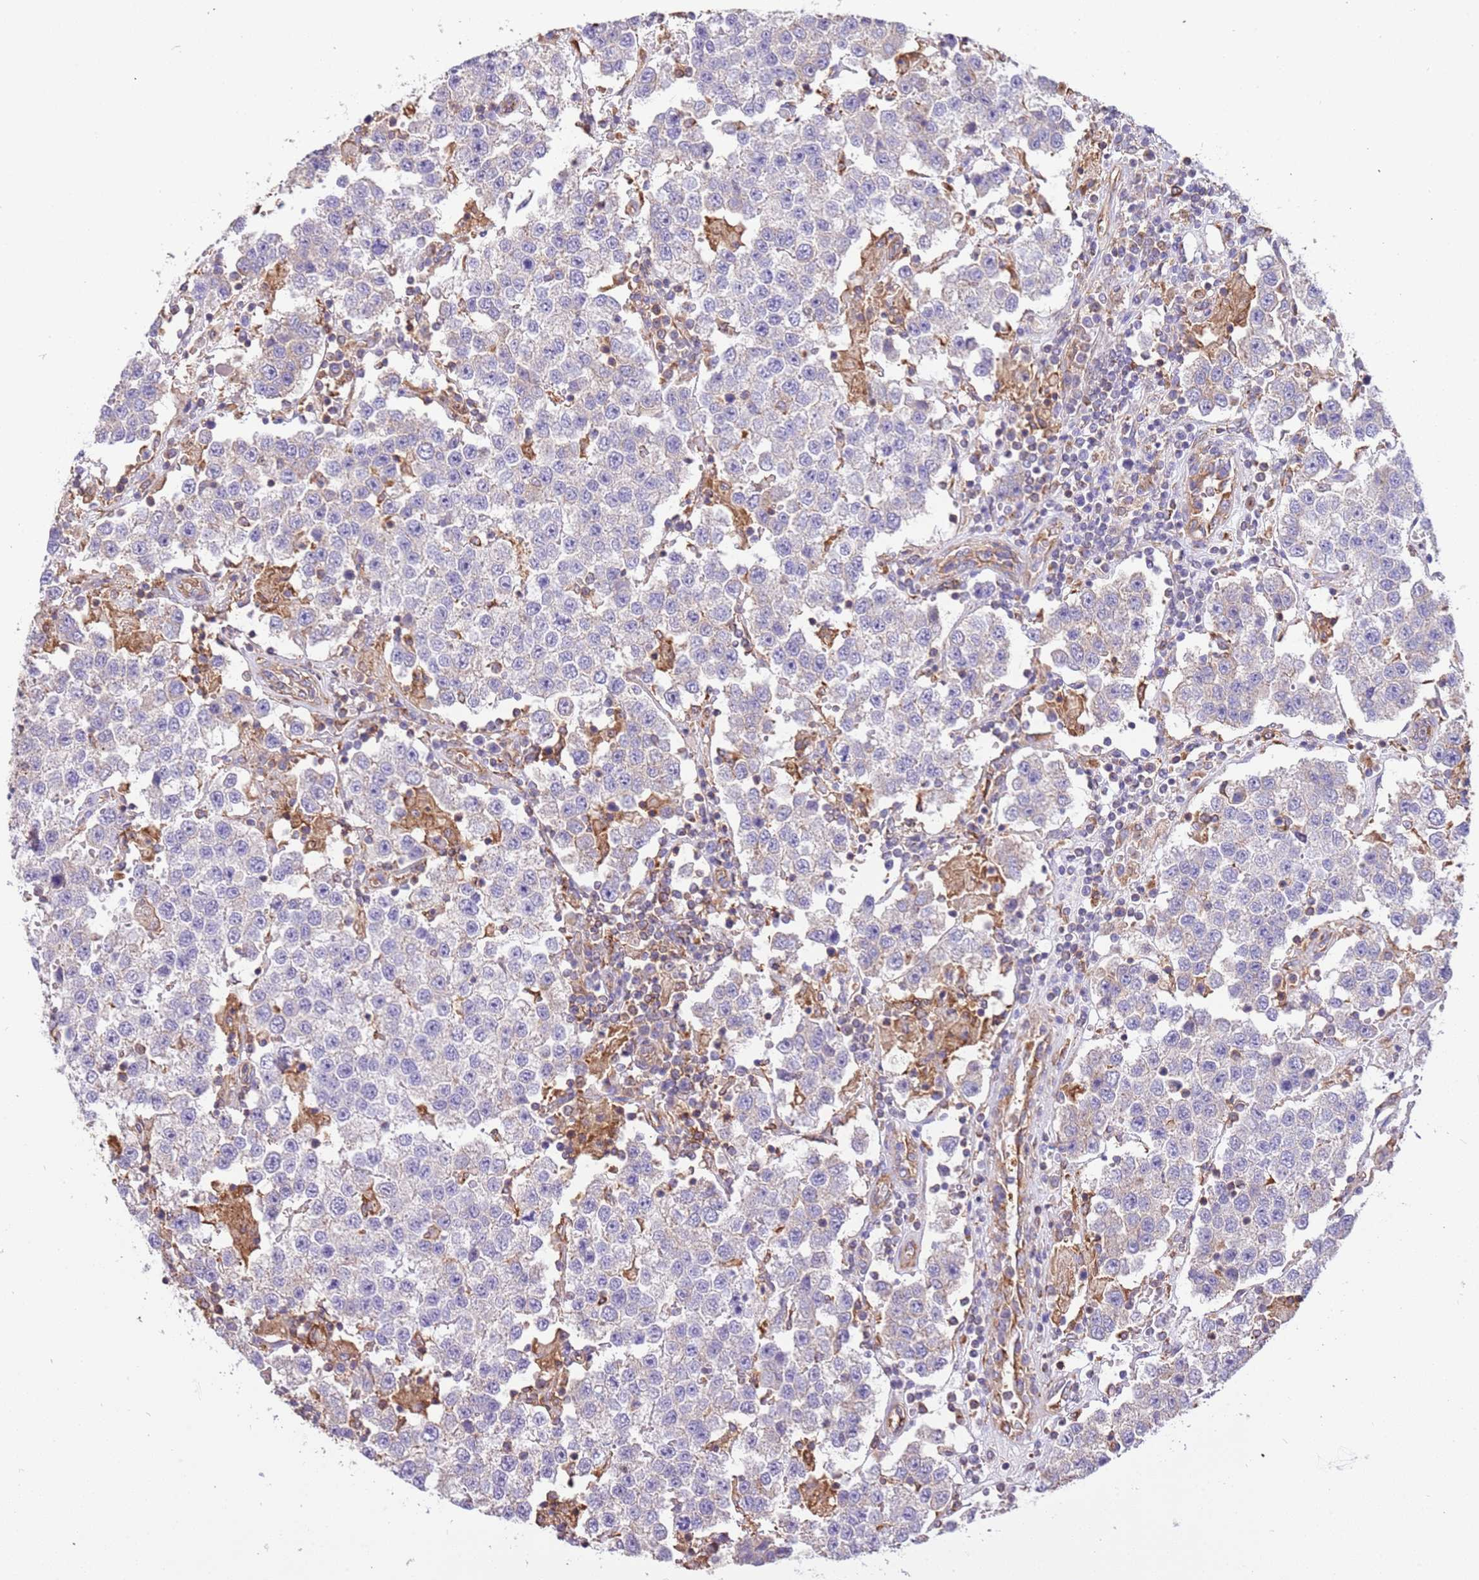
{"staining": {"intensity": "negative", "quantity": "none", "location": "none"}, "tissue": "testis cancer", "cell_type": "Tumor cells", "image_type": "cancer", "snomed": [{"axis": "morphology", "description": "Seminoma, NOS"}, {"axis": "topography", "description": "Testis"}], "caption": "DAB immunohistochemical staining of human testis cancer (seminoma) displays no significant positivity in tumor cells.", "gene": "NAALADL1", "patient": {"sex": "male", "age": 37}}